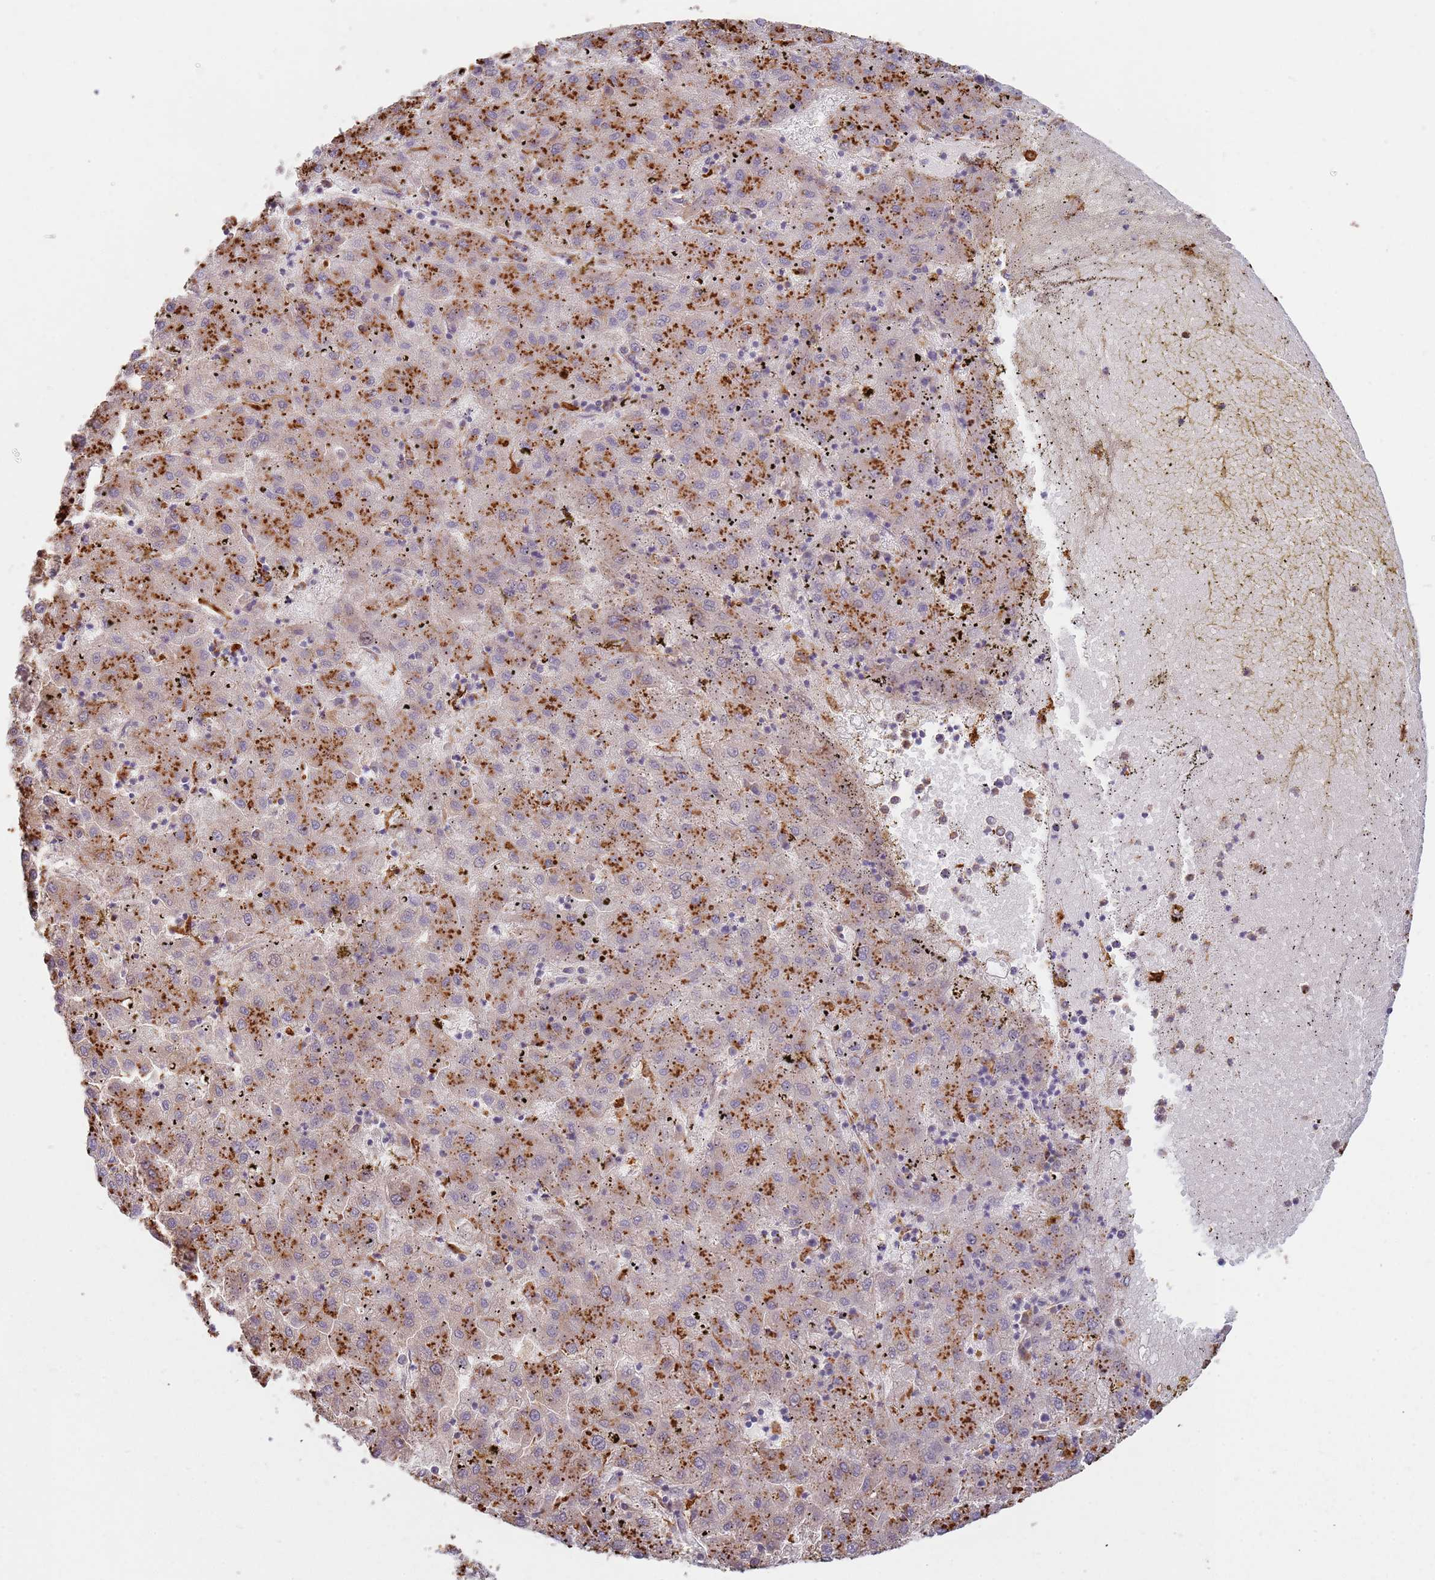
{"staining": {"intensity": "moderate", "quantity": ">75%", "location": "cytoplasmic/membranous"}, "tissue": "liver cancer", "cell_type": "Tumor cells", "image_type": "cancer", "snomed": [{"axis": "morphology", "description": "Carcinoma, Hepatocellular, NOS"}, {"axis": "topography", "description": "Liver"}], "caption": "Protein staining of liver cancer (hepatocellular carcinoma) tissue displays moderate cytoplasmic/membranous staining in about >75% of tumor cells. The protein of interest is stained brown, and the nuclei are stained in blue (DAB IHC with brightfield microscopy, high magnification).", "gene": "TMEM229B", "patient": {"sex": "male", "age": 72}}